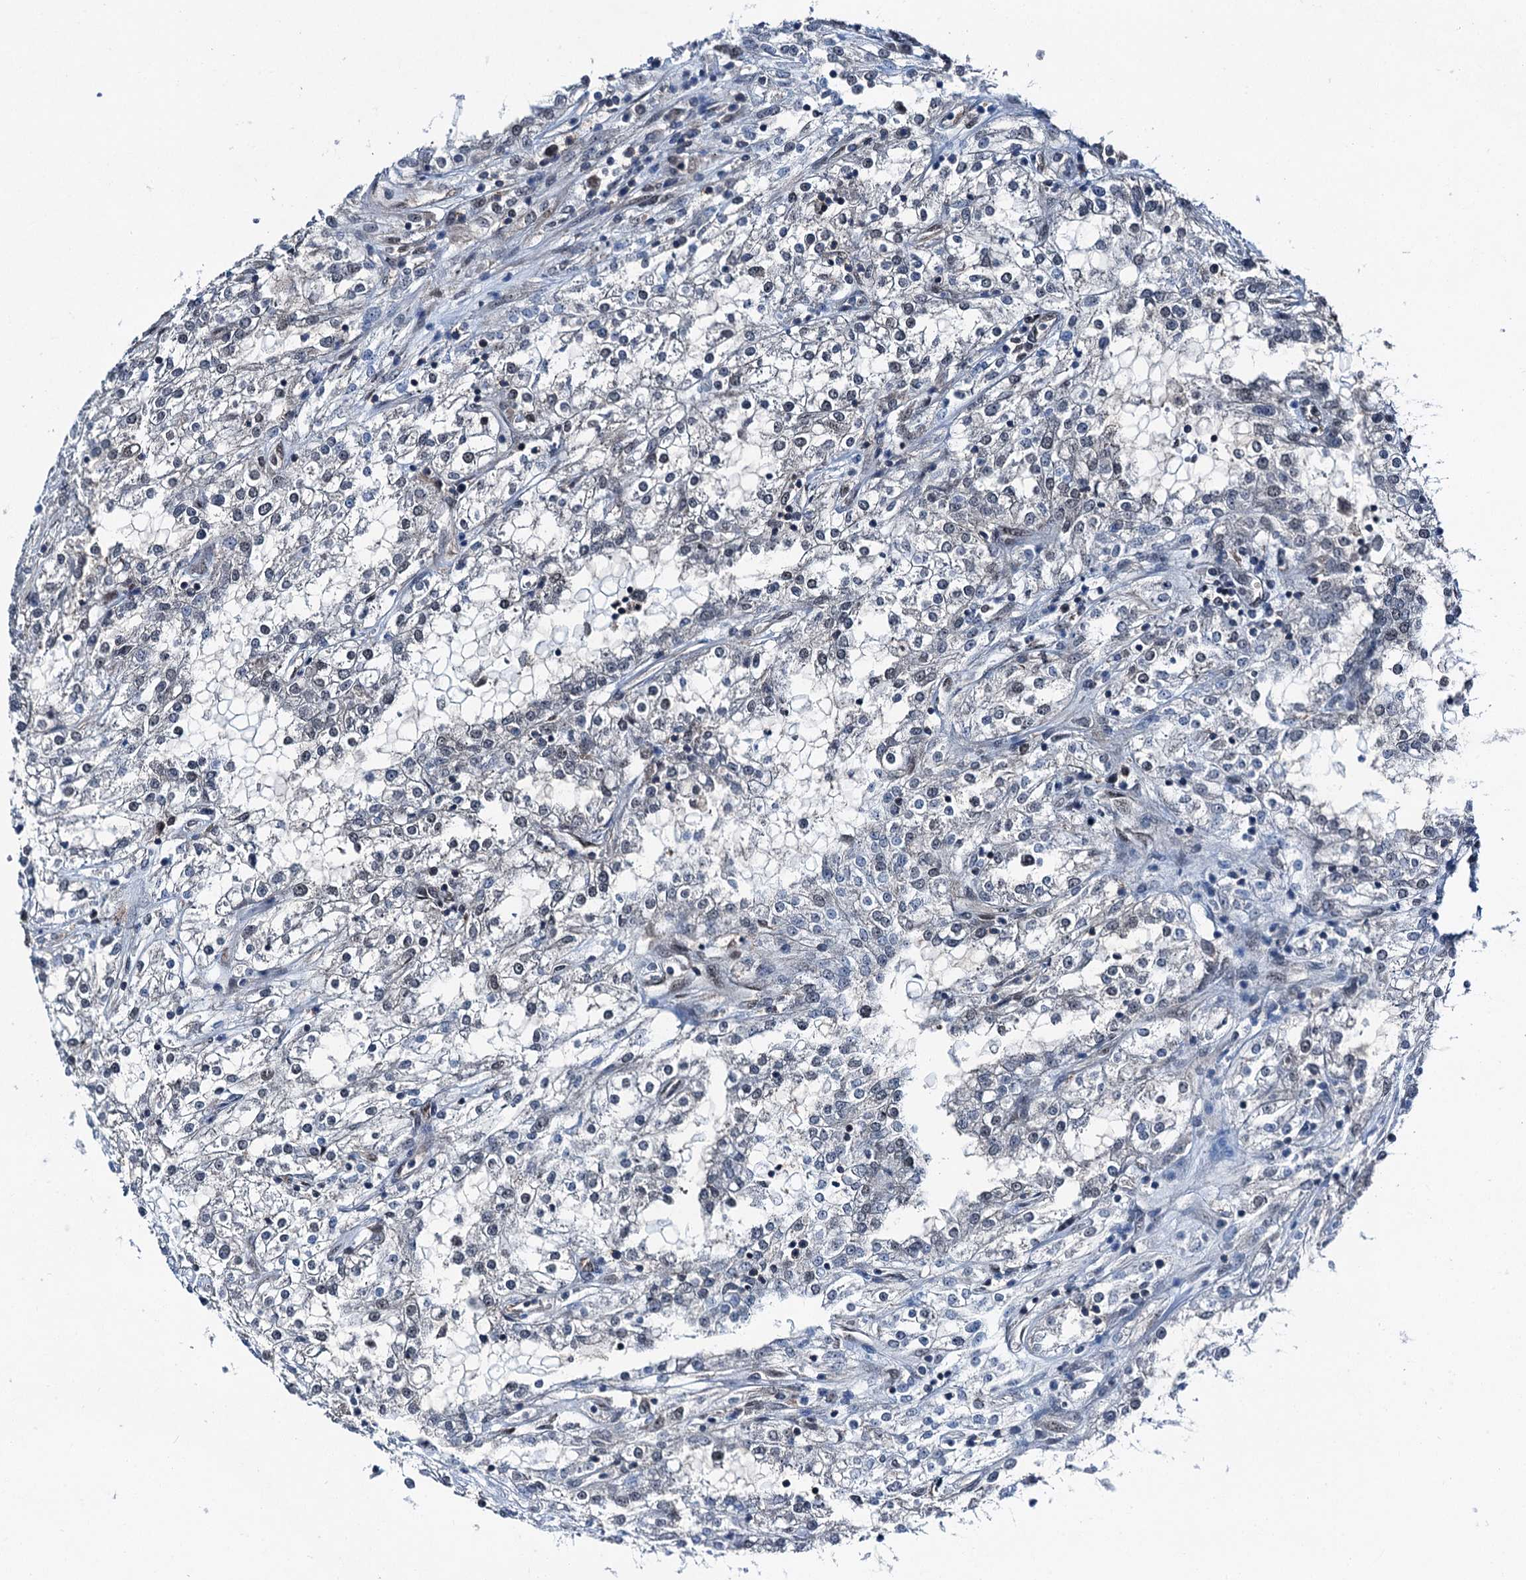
{"staining": {"intensity": "negative", "quantity": "none", "location": "none"}, "tissue": "renal cancer", "cell_type": "Tumor cells", "image_type": "cancer", "snomed": [{"axis": "morphology", "description": "Adenocarcinoma, NOS"}, {"axis": "topography", "description": "Kidney"}], "caption": "The immunohistochemistry photomicrograph has no significant positivity in tumor cells of renal adenocarcinoma tissue. (DAB immunohistochemistry visualized using brightfield microscopy, high magnification).", "gene": "PSMD13", "patient": {"sex": "female", "age": 52}}